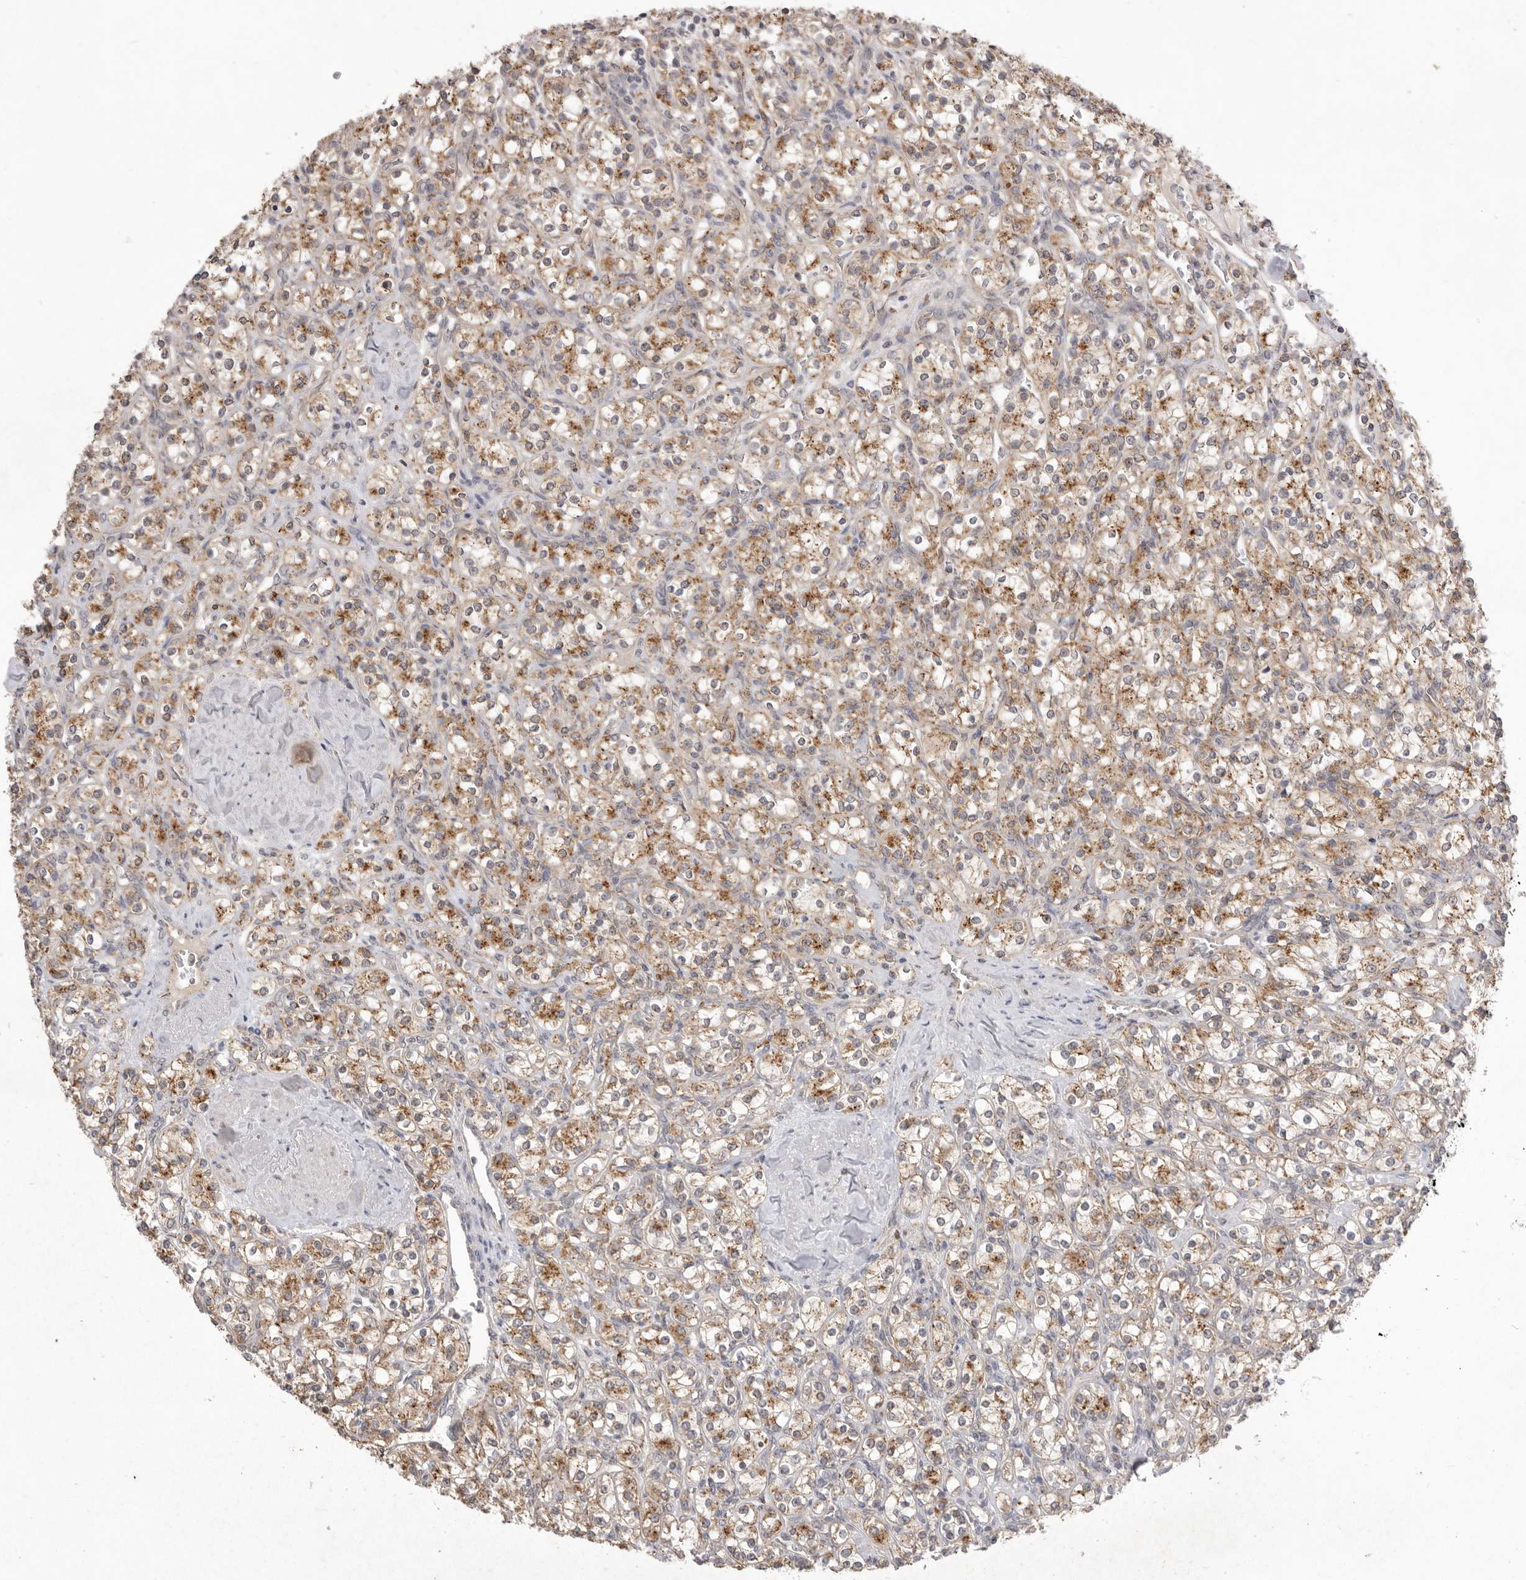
{"staining": {"intensity": "moderate", "quantity": ">75%", "location": "cytoplasmic/membranous"}, "tissue": "renal cancer", "cell_type": "Tumor cells", "image_type": "cancer", "snomed": [{"axis": "morphology", "description": "Adenocarcinoma, NOS"}, {"axis": "topography", "description": "Kidney"}], "caption": "Immunohistochemical staining of human renal cancer (adenocarcinoma) displays medium levels of moderate cytoplasmic/membranous protein expression in about >75% of tumor cells.", "gene": "TLR3", "patient": {"sex": "male", "age": 77}}